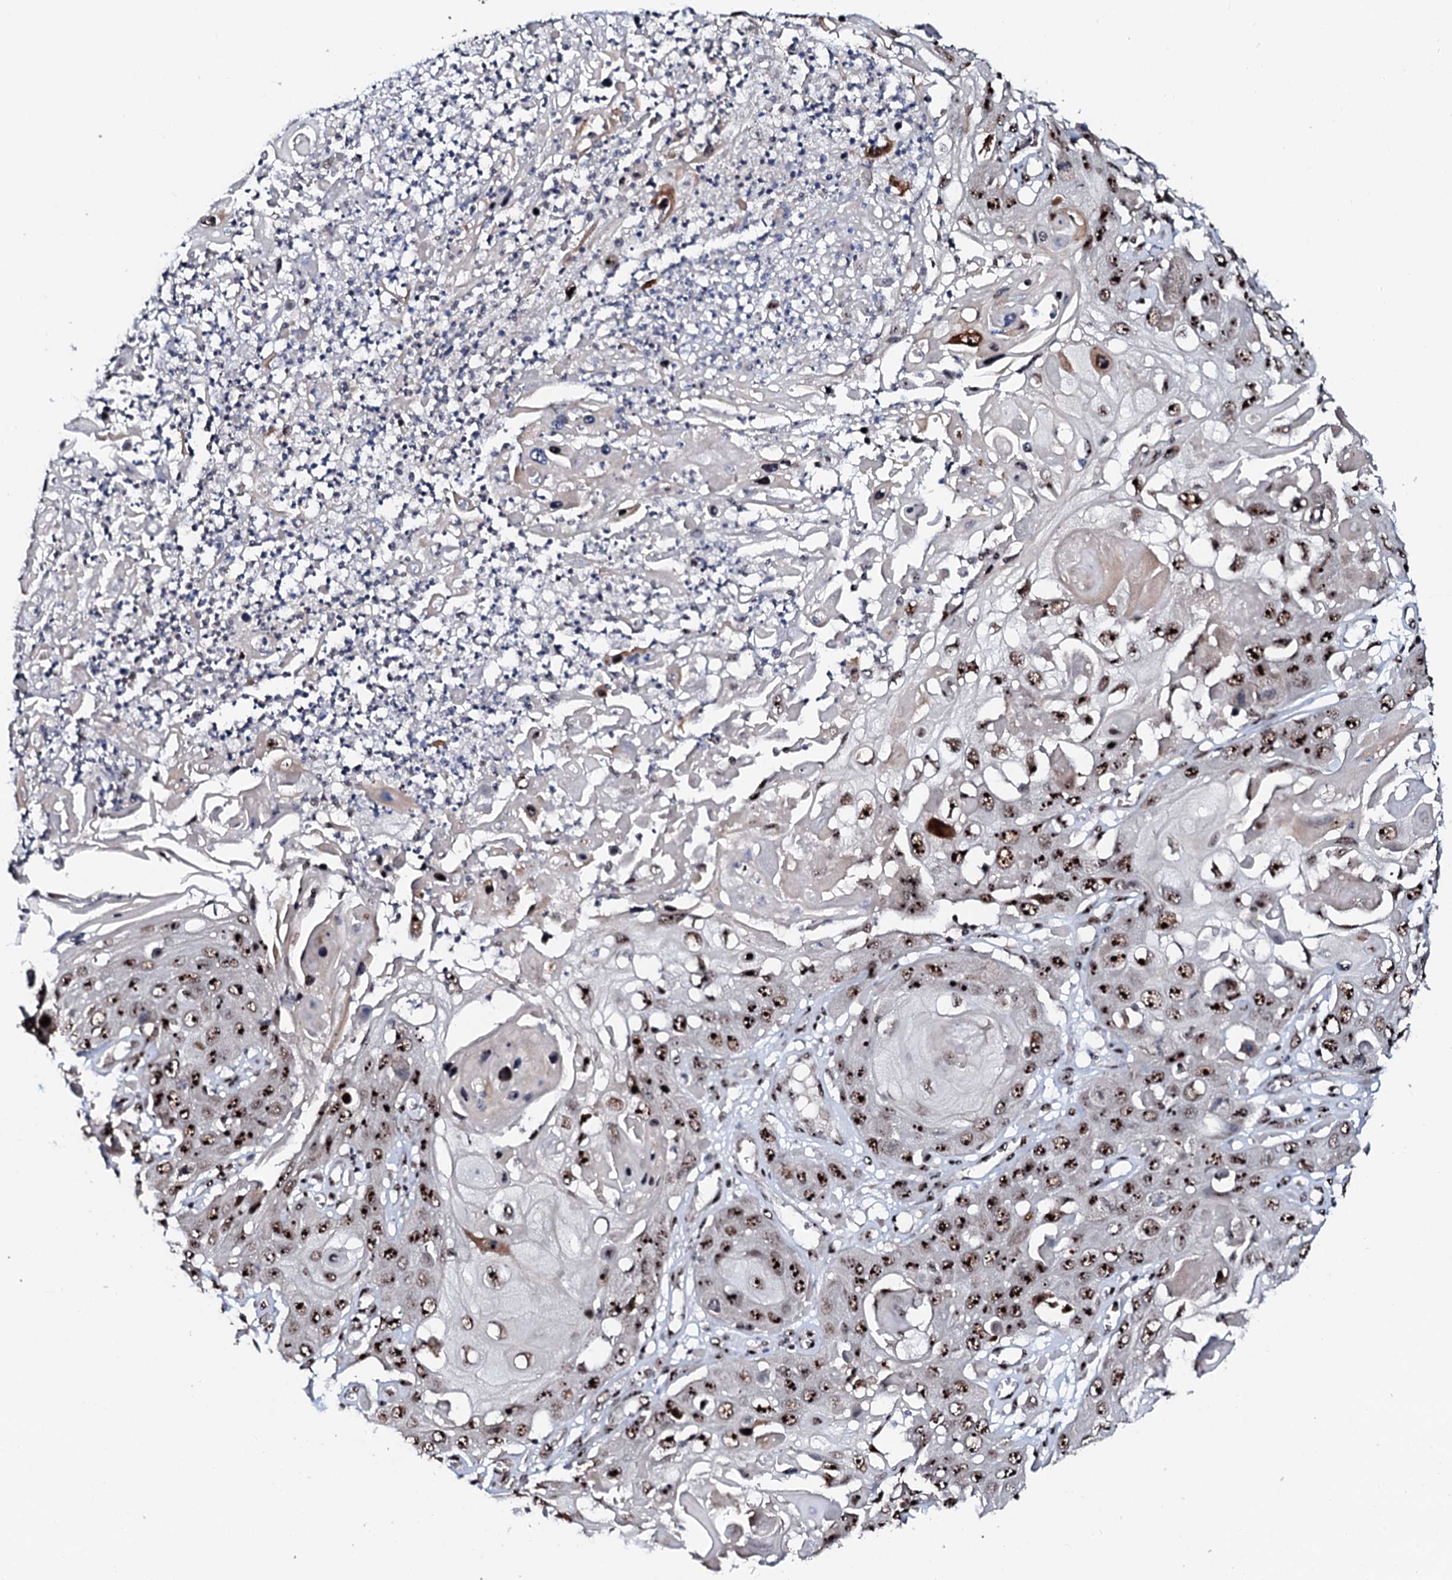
{"staining": {"intensity": "strong", "quantity": ">75%", "location": "nuclear"}, "tissue": "skin cancer", "cell_type": "Tumor cells", "image_type": "cancer", "snomed": [{"axis": "morphology", "description": "Squamous cell carcinoma, NOS"}, {"axis": "topography", "description": "Skin"}], "caption": "A high amount of strong nuclear positivity is present in approximately >75% of tumor cells in skin cancer (squamous cell carcinoma) tissue. The staining is performed using DAB brown chromogen to label protein expression. The nuclei are counter-stained blue using hematoxylin.", "gene": "NEUROG3", "patient": {"sex": "male", "age": 55}}